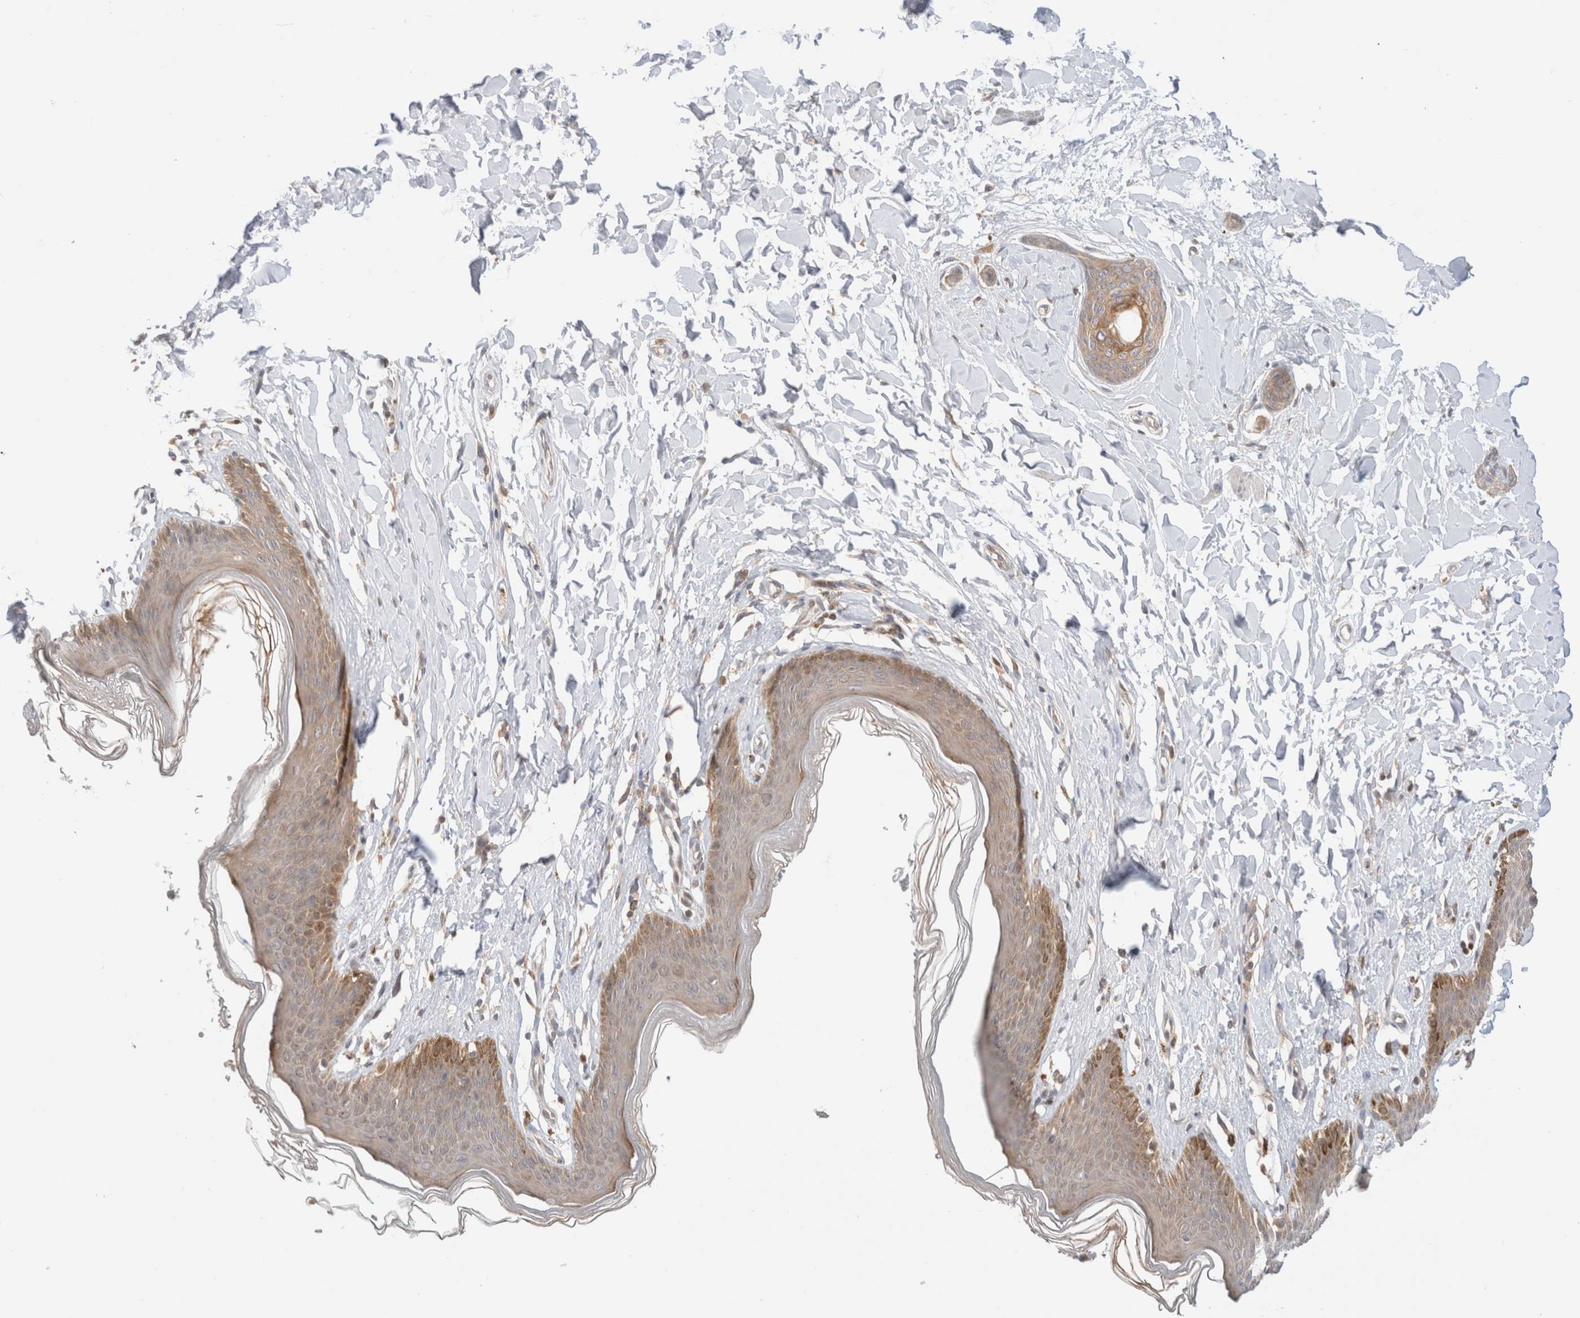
{"staining": {"intensity": "moderate", "quantity": ">75%", "location": "cytoplasmic/membranous"}, "tissue": "skin", "cell_type": "Epidermal cells", "image_type": "normal", "snomed": [{"axis": "morphology", "description": "Normal tissue, NOS"}, {"axis": "topography", "description": "Vulva"}], "caption": "Skin stained with immunohistochemistry (IHC) reveals moderate cytoplasmic/membranous staining in about >75% of epidermal cells.", "gene": "XKR4", "patient": {"sex": "female", "age": 66}}